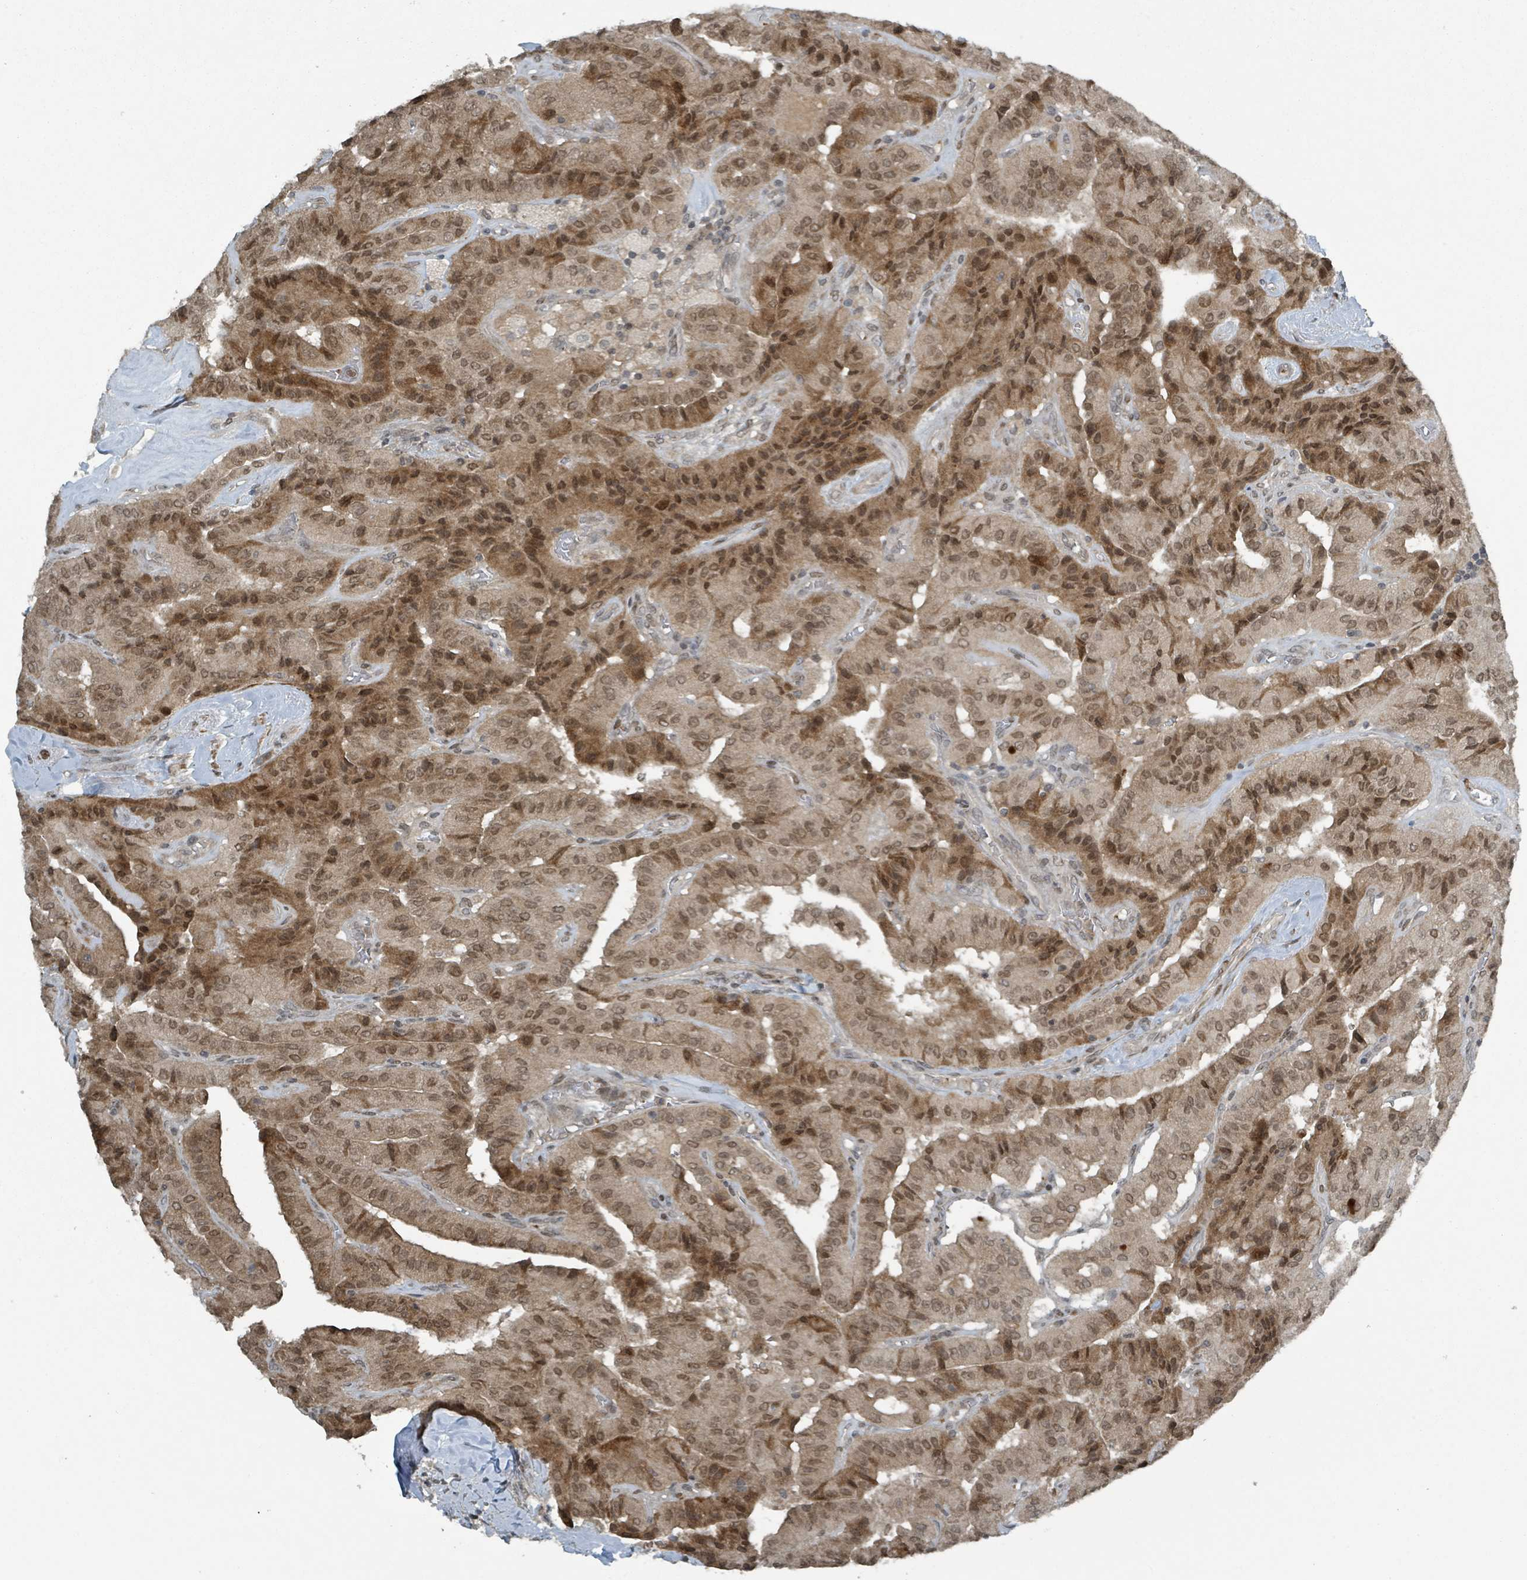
{"staining": {"intensity": "strong", "quantity": ">75%", "location": "cytoplasmic/membranous,nuclear"}, "tissue": "thyroid cancer", "cell_type": "Tumor cells", "image_type": "cancer", "snomed": [{"axis": "morphology", "description": "Normal tissue, NOS"}, {"axis": "morphology", "description": "Papillary adenocarcinoma, NOS"}, {"axis": "topography", "description": "Thyroid gland"}], "caption": "Thyroid papillary adenocarcinoma was stained to show a protein in brown. There is high levels of strong cytoplasmic/membranous and nuclear staining in approximately >75% of tumor cells.", "gene": "PHIP", "patient": {"sex": "female", "age": 59}}